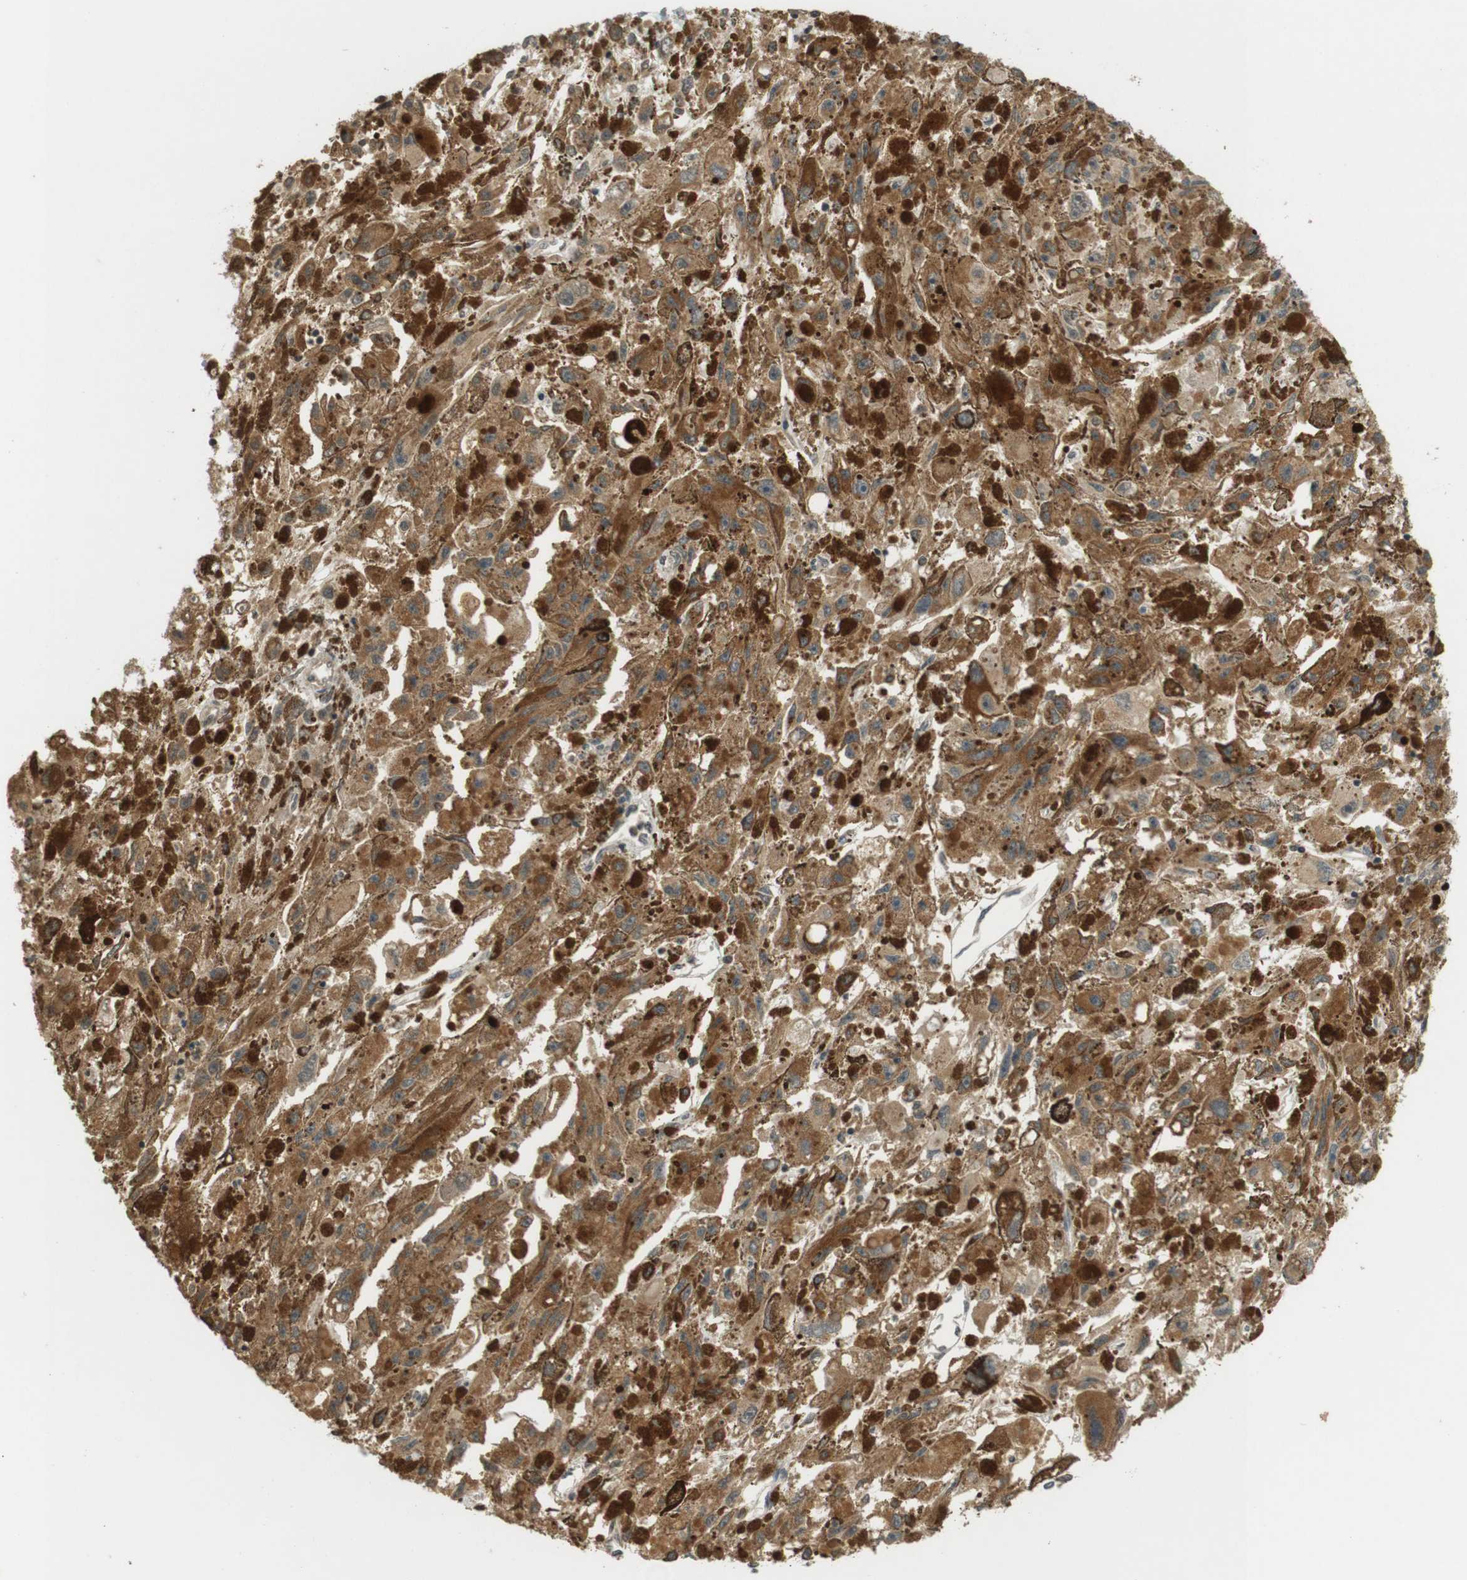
{"staining": {"intensity": "moderate", "quantity": ">75%", "location": "cytoplasmic/membranous"}, "tissue": "melanoma", "cell_type": "Tumor cells", "image_type": "cancer", "snomed": [{"axis": "morphology", "description": "Malignant melanoma, NOS"}, {"axis": "topography", "description": "Skin"}], "caption": "A histopathology image of human malignant melanoma stained for a protein demonstrates moderate cytoplasmic/membranous brown staining in tumor cells.", "gene": "SRR", "patient": {"sex": "female", "age": 104}}